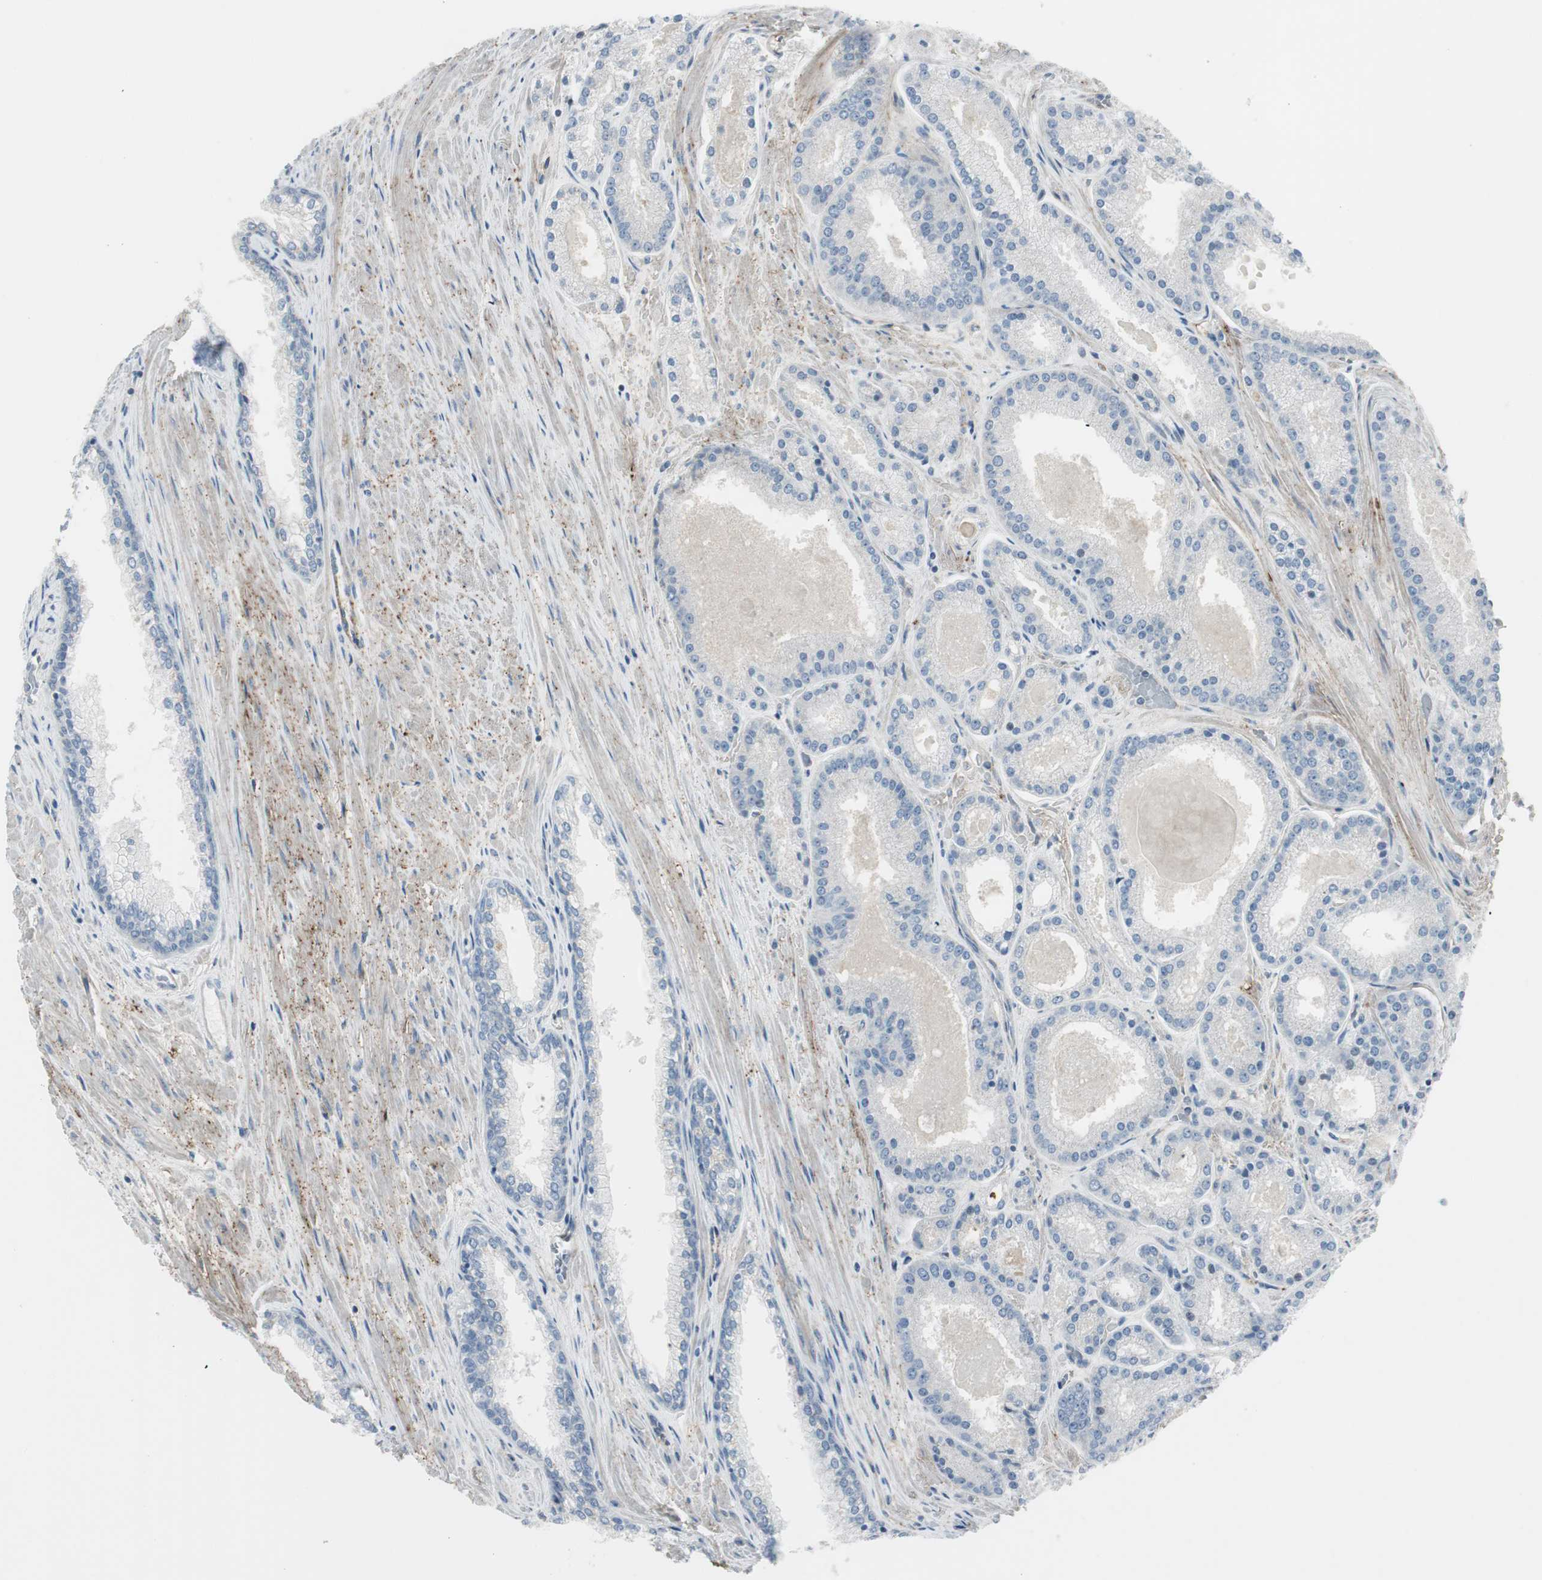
{"staining": {"intensity": "negative", "quantity": "none", "location": "none"}, "tissue": "prostate cancer", "cell_type": "Tumor cells", "image_type": "cancer", "snomed": [{"axis": "morphology", "description": "Adenocarcinoma, Low grade"}, {"axis": "topography", "description": "Prostate"}], "caption": "The micrograph displays no significant staining in tumor cells of prostate cancer (adenocarcinoma (low-grade)).", "gene": "CACNA2D1", "patient": {"sex": "male", "age": 59}}